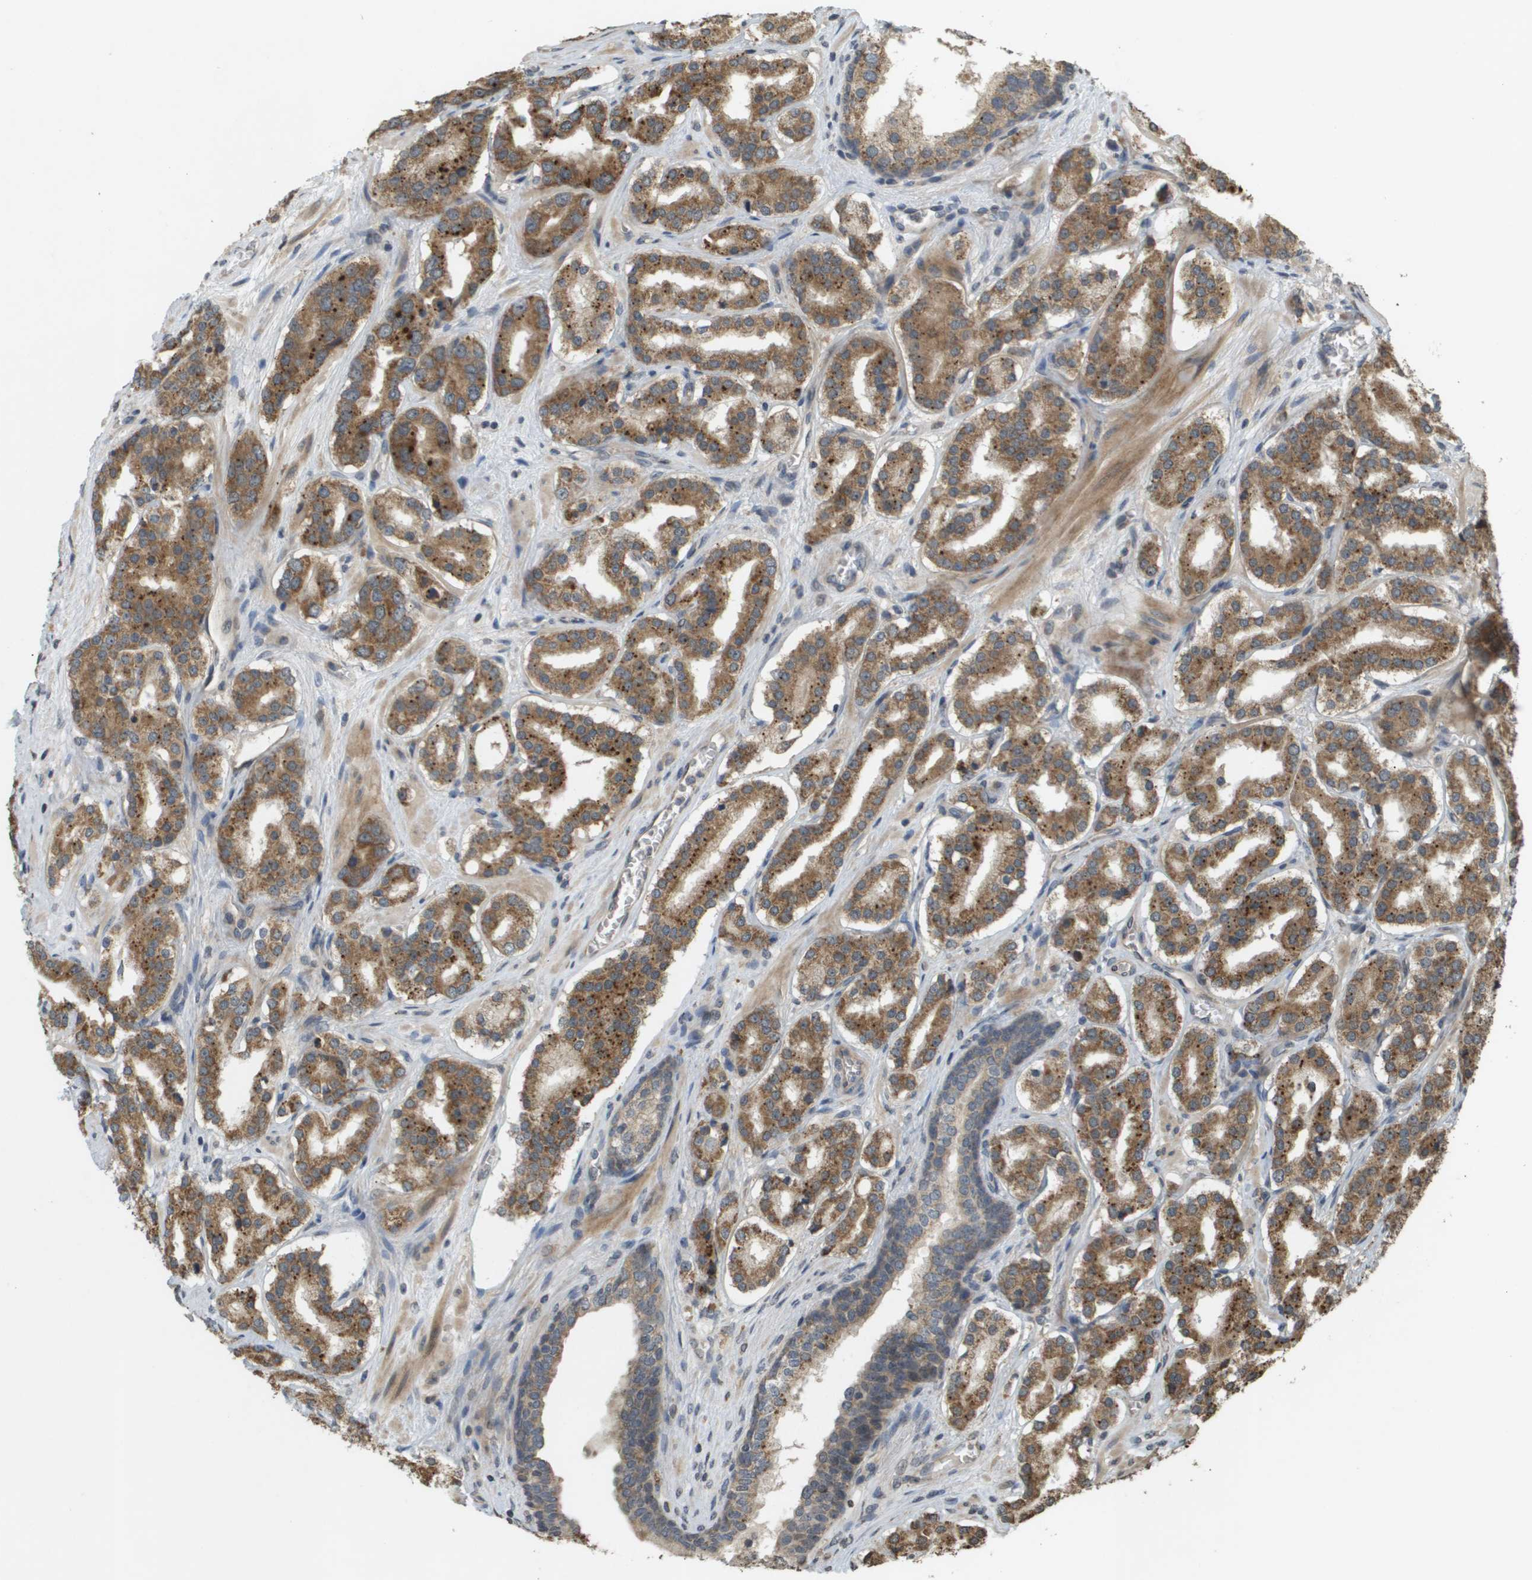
{"staining": {"intensity": "moderate", "quantity": ">75%", "location": "cytoplasmic/membranous"}, "tissue": "prostate cancer", "cell_type": "Tumor cells", "image_type": "cancer", "snomed": [{"axis": "morphology", "description": "Adenocarcinoma, High grade"}, {"axis": "topography", "description": "Prostate"}], "caption": "Prostate cancer (high-grade adenocarcinoma) stained for a protein shows moderate cytoplasmic/membranous positivity in tumor cells. The protein of interest is shown in brown color, while the nuclei are stained blue.", "gene": "RAB21", "patient": {"sex": "male", "age": 60}}